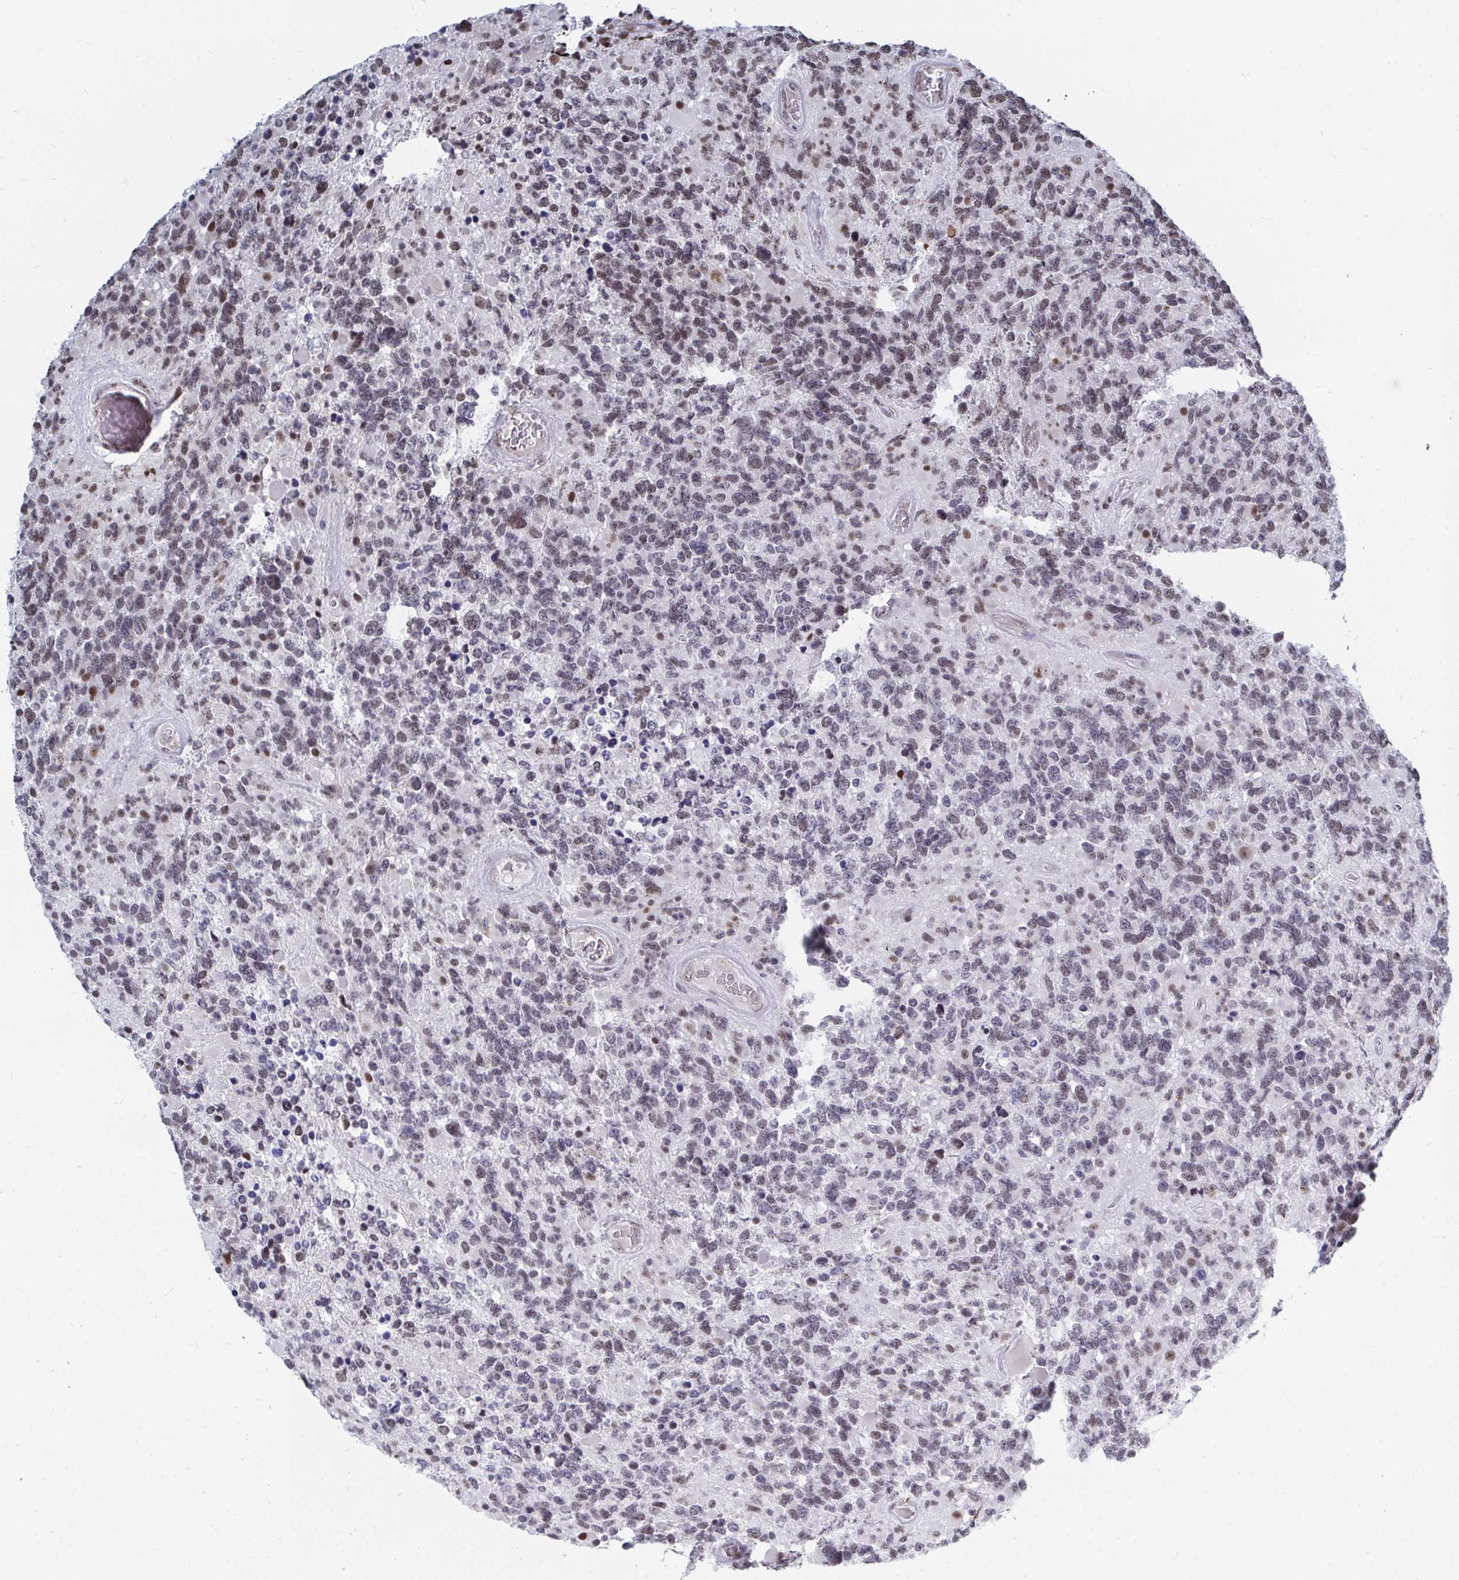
{"staining": {"intensity": "moderate", "quantity": "25%-75%", "location": "nuclear"}, "tissue": "glioma", "cell_type": "Tumor cells", "image_type": "cancer", "snomed": [{"axis": "morphology", "description": "Glioma, malignant, High grade"}, {"axis": "topography", "description": "Brain"}], "caption": "This micrograph displays immunohistochemistry staining of human glioma, with medium moderate nuclear expression in approximately 25%-75% of tumor cells.", "gene": "TRIP12", "patient": {"sex": "female", "age": 40}}